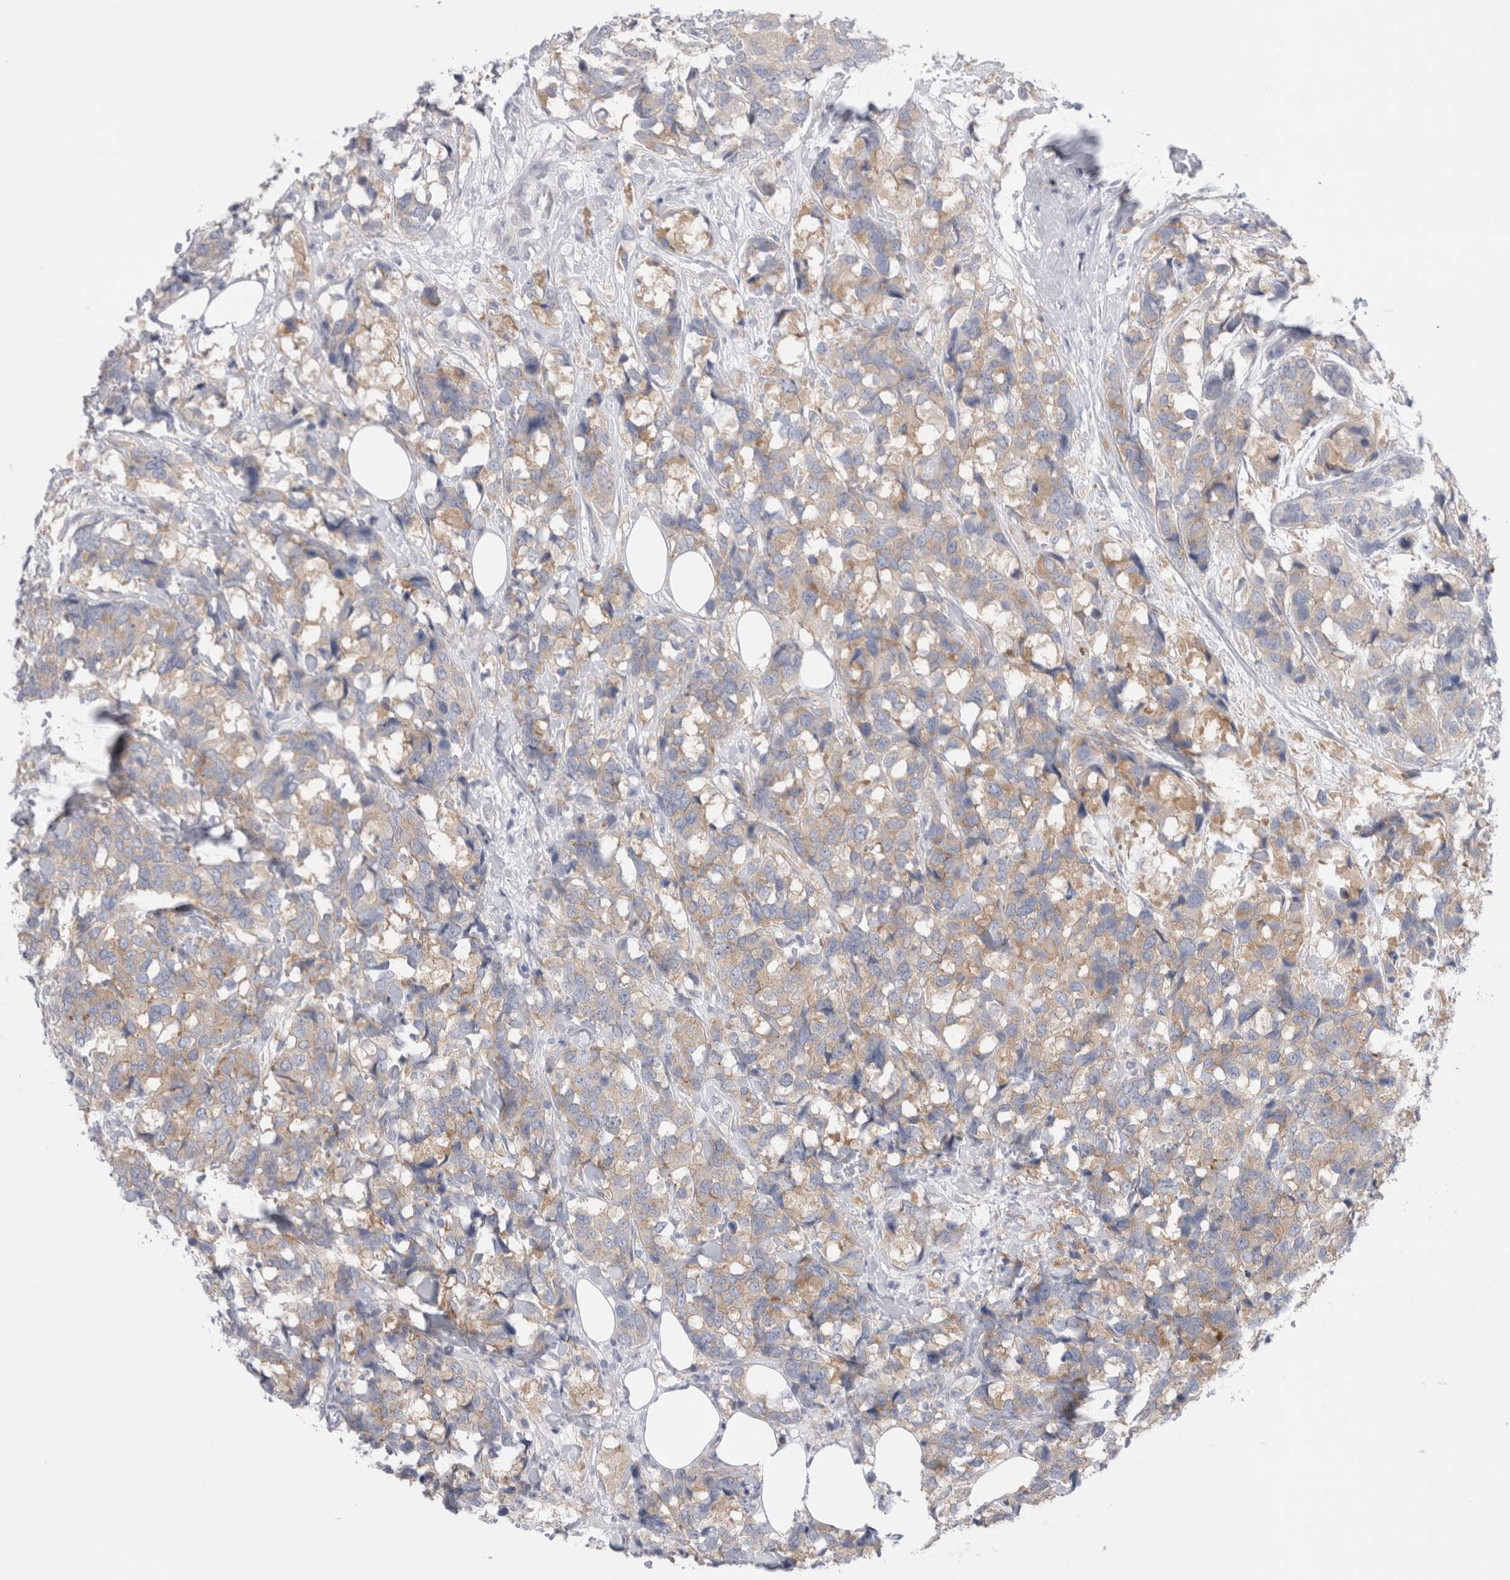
{"staining": {"intensity": "weak", "quantity": ">75%", "location": "cytoplasmic/membranous"}, "tissue": "breast cancer", "cell_type": "Tumor cells", "image_type": "cancer", "snomed": [{"axis": "morphology", "description": "Lobular carcinoma"}, {"axis": "topography", "description": "Breast"}], "caption": "Weak cytoplasmic/membranous expression is appreciated in approximately >75% of tumor cells in breast lobular carcinoma. (DAB (3,3'-diaminobenzidine) IHC, brown staining for protein, blue staining for nuclei).", "gene": "WIPF2", "patient": {"sex": "female", "age": 59}}